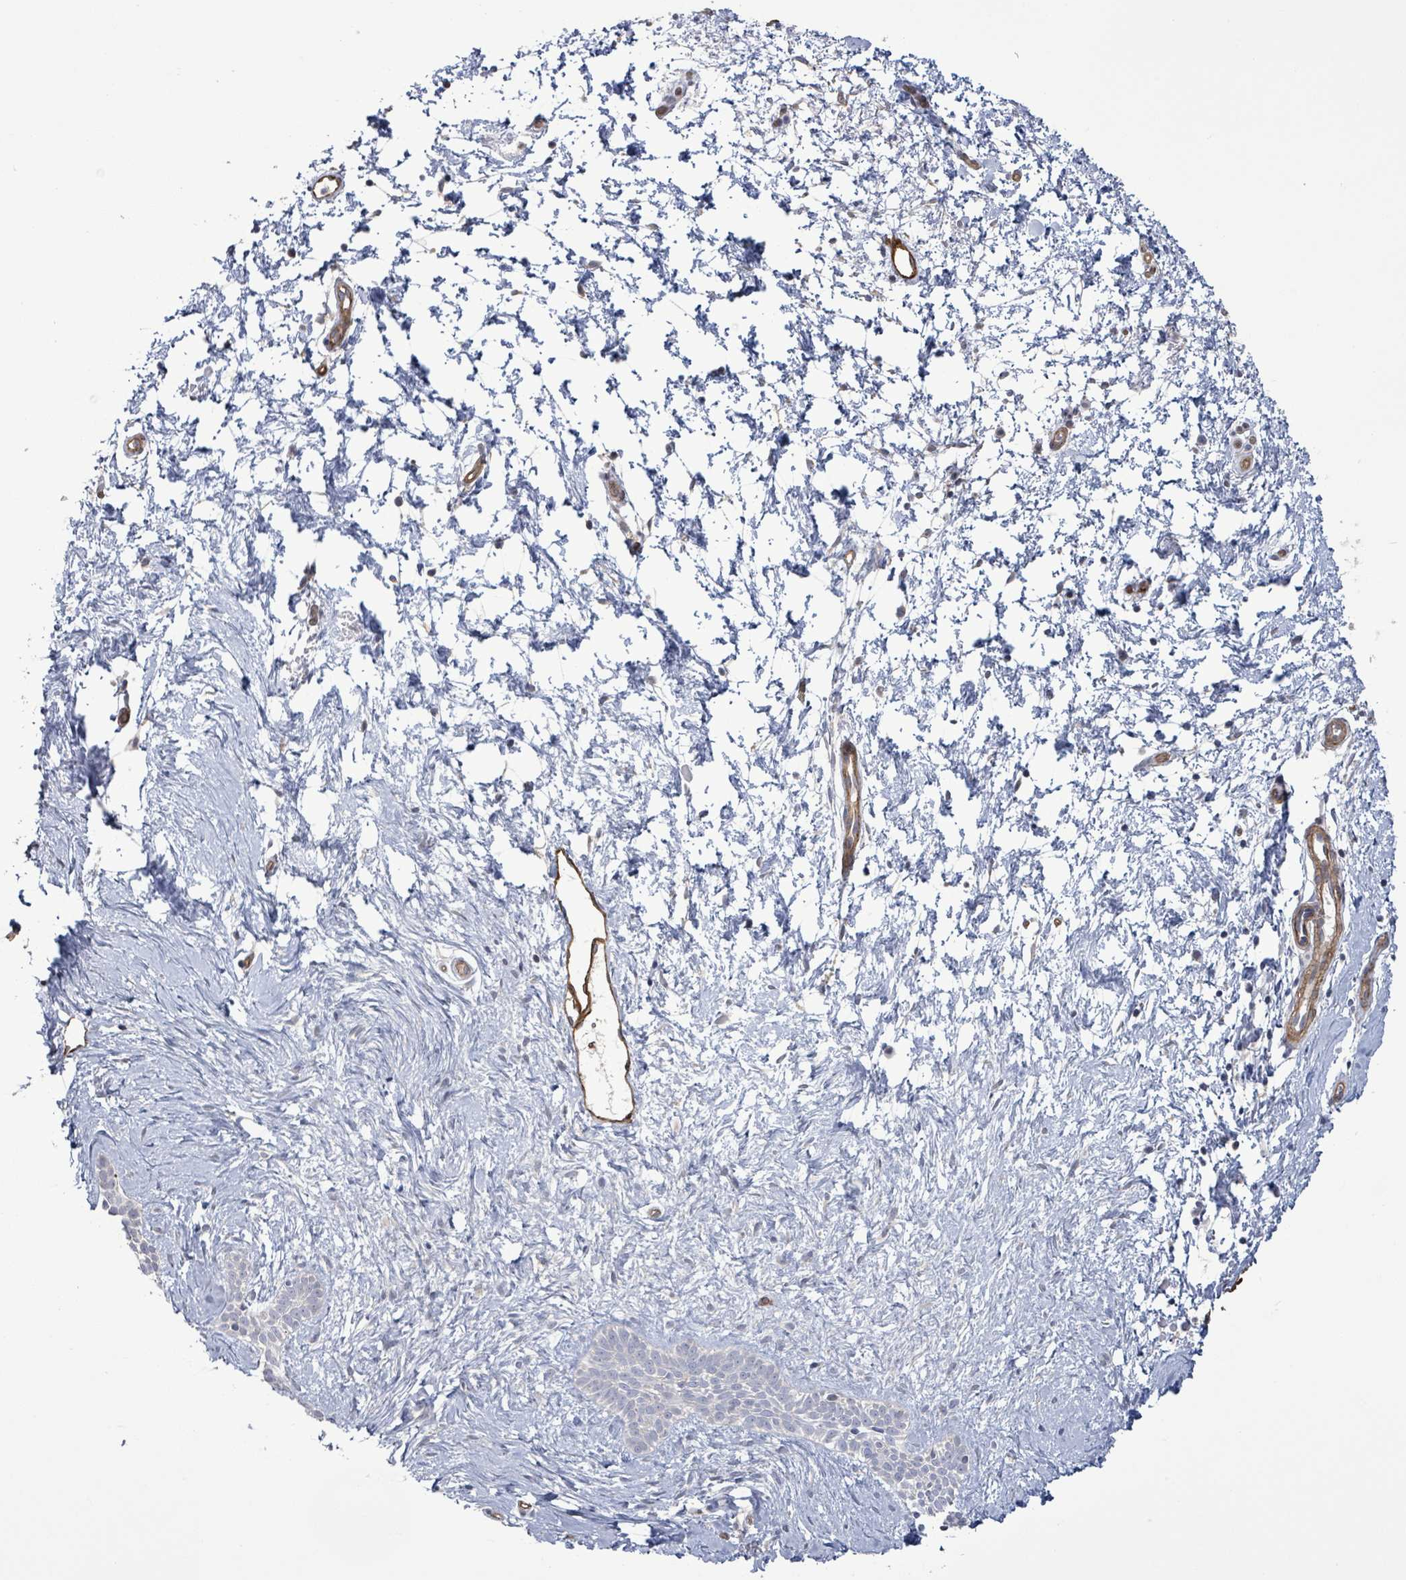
{"staining": {"intensity": "negative", "quantity": "none", "location": "none"}, "tissue": "skin cancer", "cell_type": "Tumor cells", "image_type": "cancer", "snomed": [{"axis": "morphology", "description": "Basal cell carcinoma"}, {"axis": "topography", "description": "Skin"}], "caption": "Immunohistochemistry (IHC) photomicrograph of human skin basal cell carcinoma stained for a protein (brown), which shows no positivity in tumor cells.", "gene": "KANK3", "patient": {"sex": "male", "age": 78}}